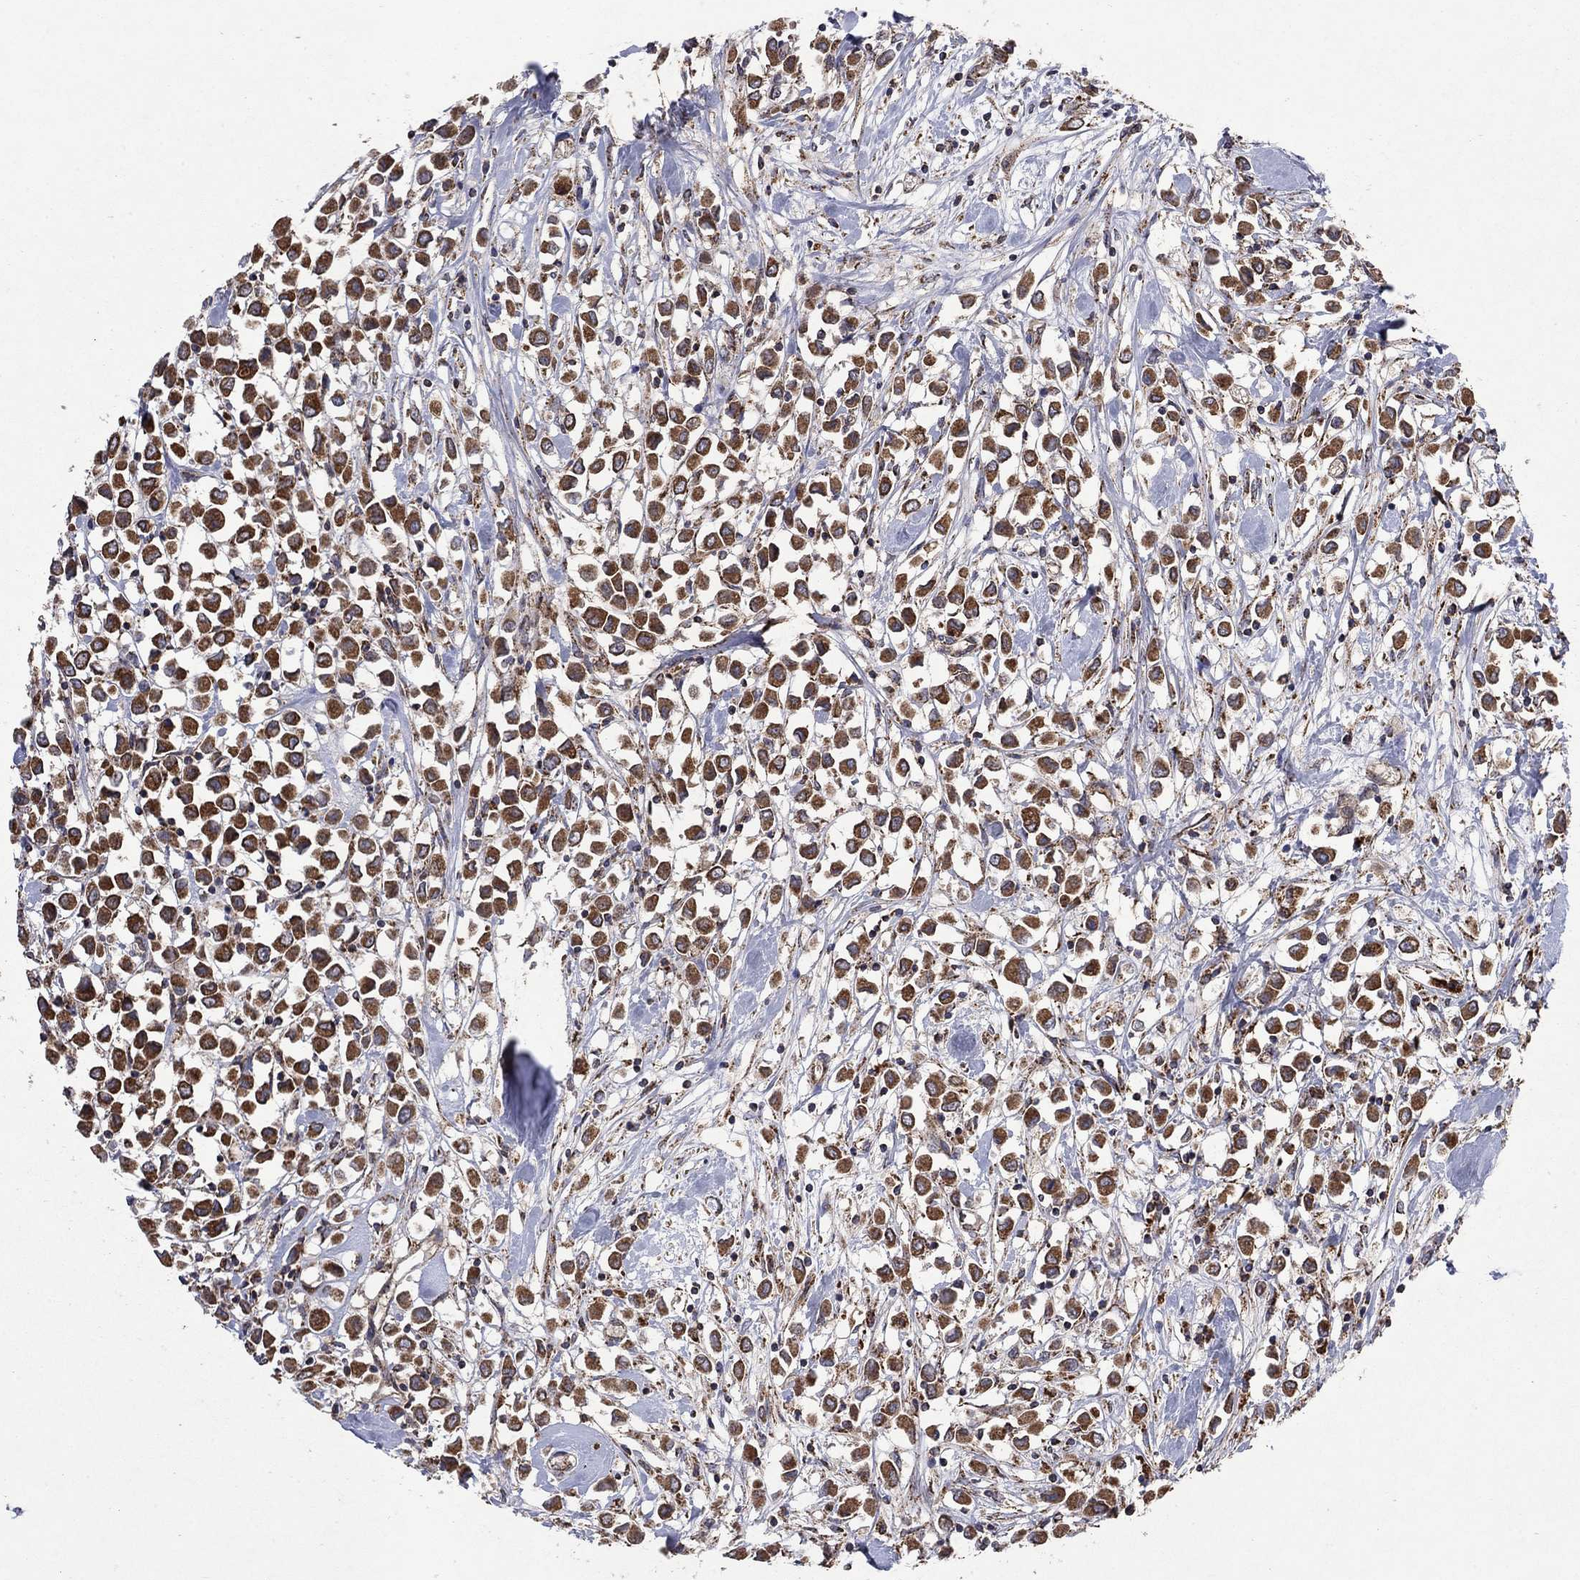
{"staining": {"intensity": "strong", "quantity": ">75%", "location": "cytoplasmic/membranous"}, "tissue": "breast cancer", "cell_type": "Tumor cells", "image_type": "cancer", "snomed": [{"axis": "morphology", "description": "Duct carcinoma"}, {"axis": "topography", "description": "Breast"}], "caption": "This micrograph shows immunohistochemistry staining of breast cancer (intraductal carcinoma), with high strong cytoplasmic/membranous positivity in approximately >75% of tumor cells.", "gene": "DPH1", "patient": {"sex": "female", "age": 61}}